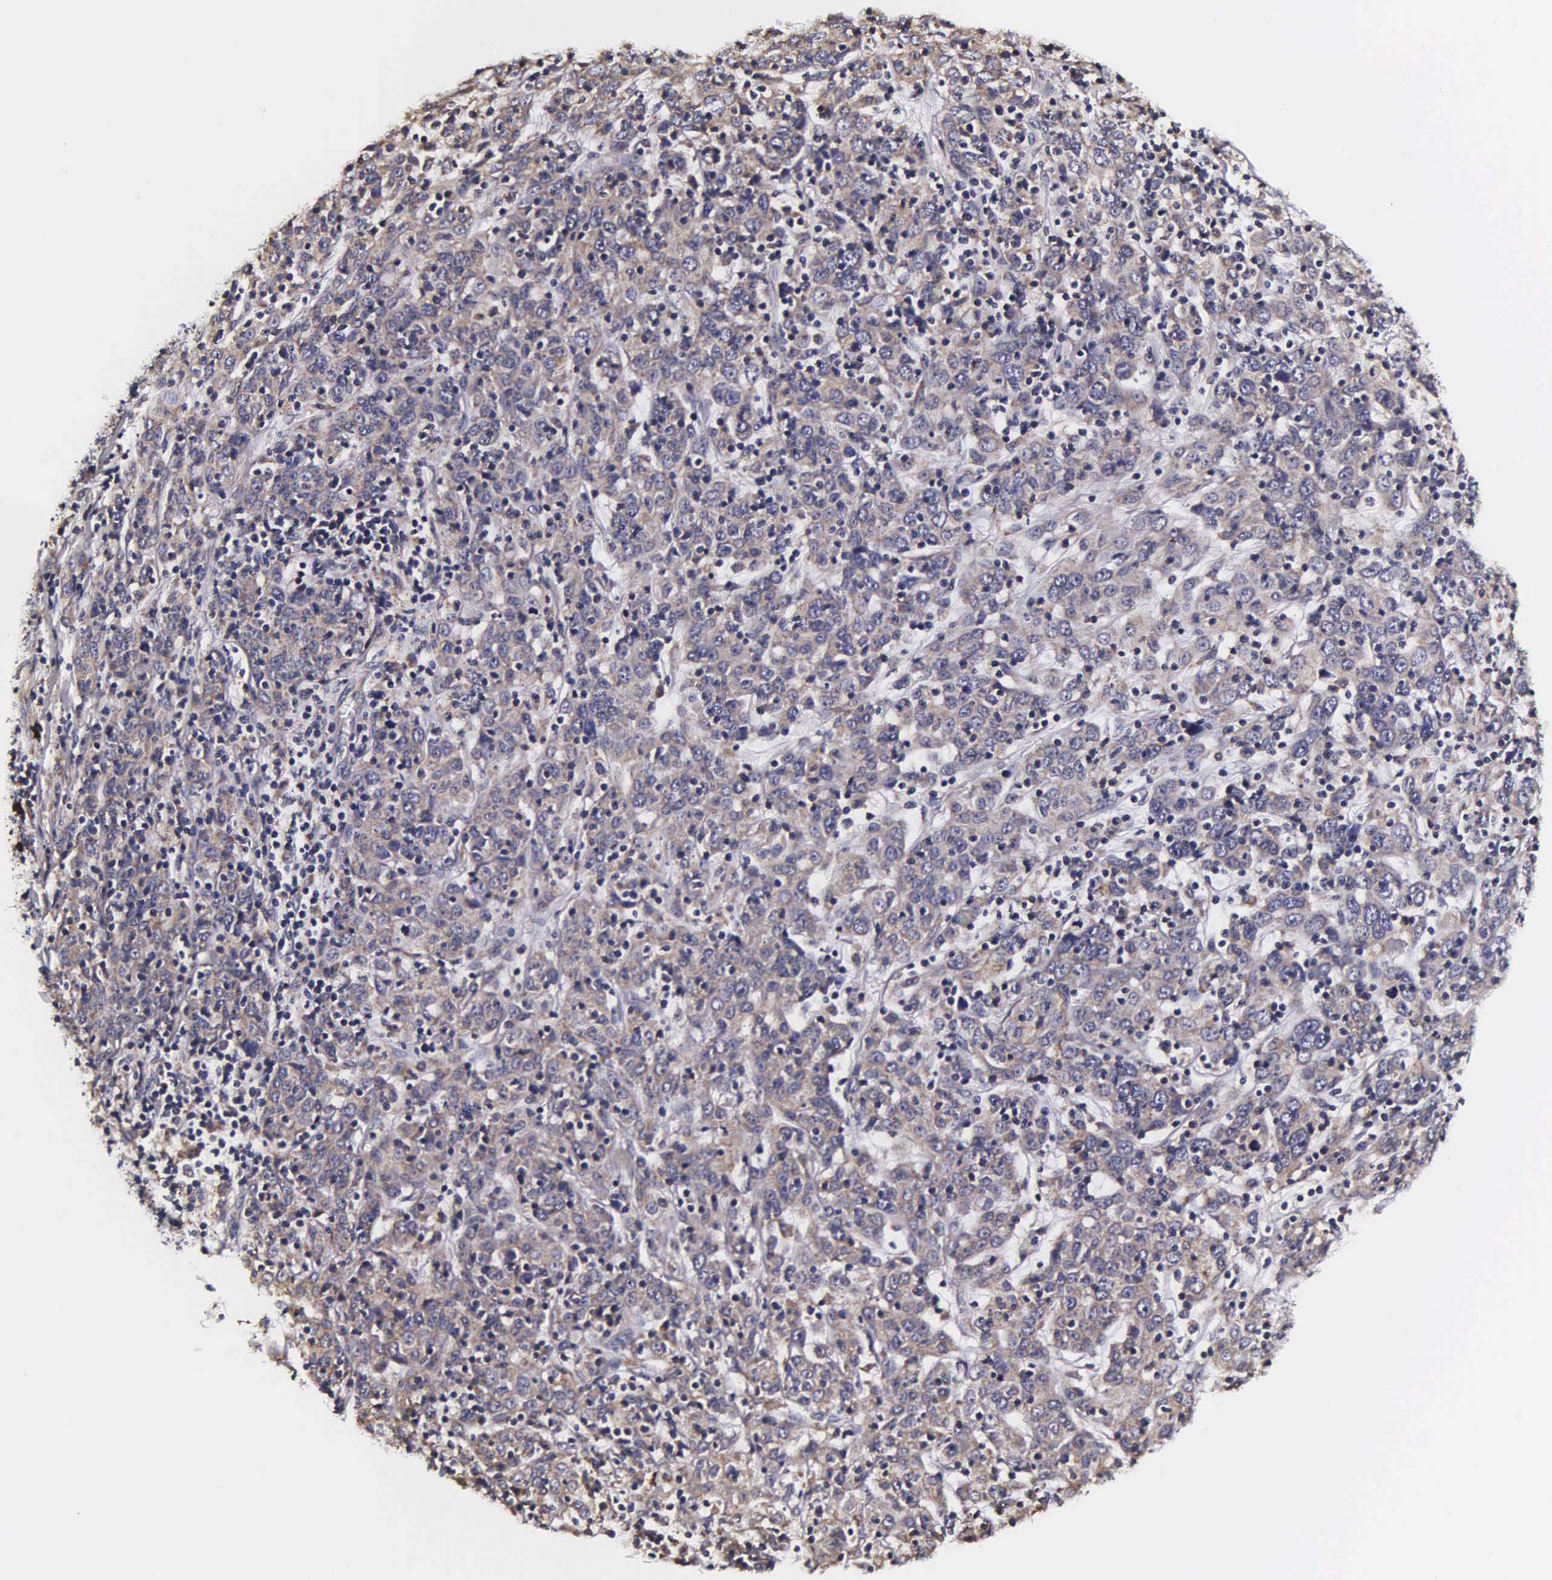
{"staining": {"intensity": "weak", "quantity": ">75%", "location": "cytoplasmic/membranous"}, "tissue": "cervical cancer", "cell_type": "Tumor cells", "image_type": "cancer", "snomed": [{"axis": "morphology", "description": "Normal tissue, NOS"}, {"axis": "morphology", "description": "Squamous cell carcinoma, NOS"}, {"axis": "topography", "description": "Cervix"}], "caption": "DAB immunohistochemical staining of human cervical cancer (squamous cell carcinoma) demonstrates weak cytoplasmic/membranous protein positivity in about >75% of tumor cells. Immunohistochemistry stains the protein of interest in brown and the nuclei are stained blue.", "gene": "PSMA3", "patient": {"sex": "female", "age": 67}}